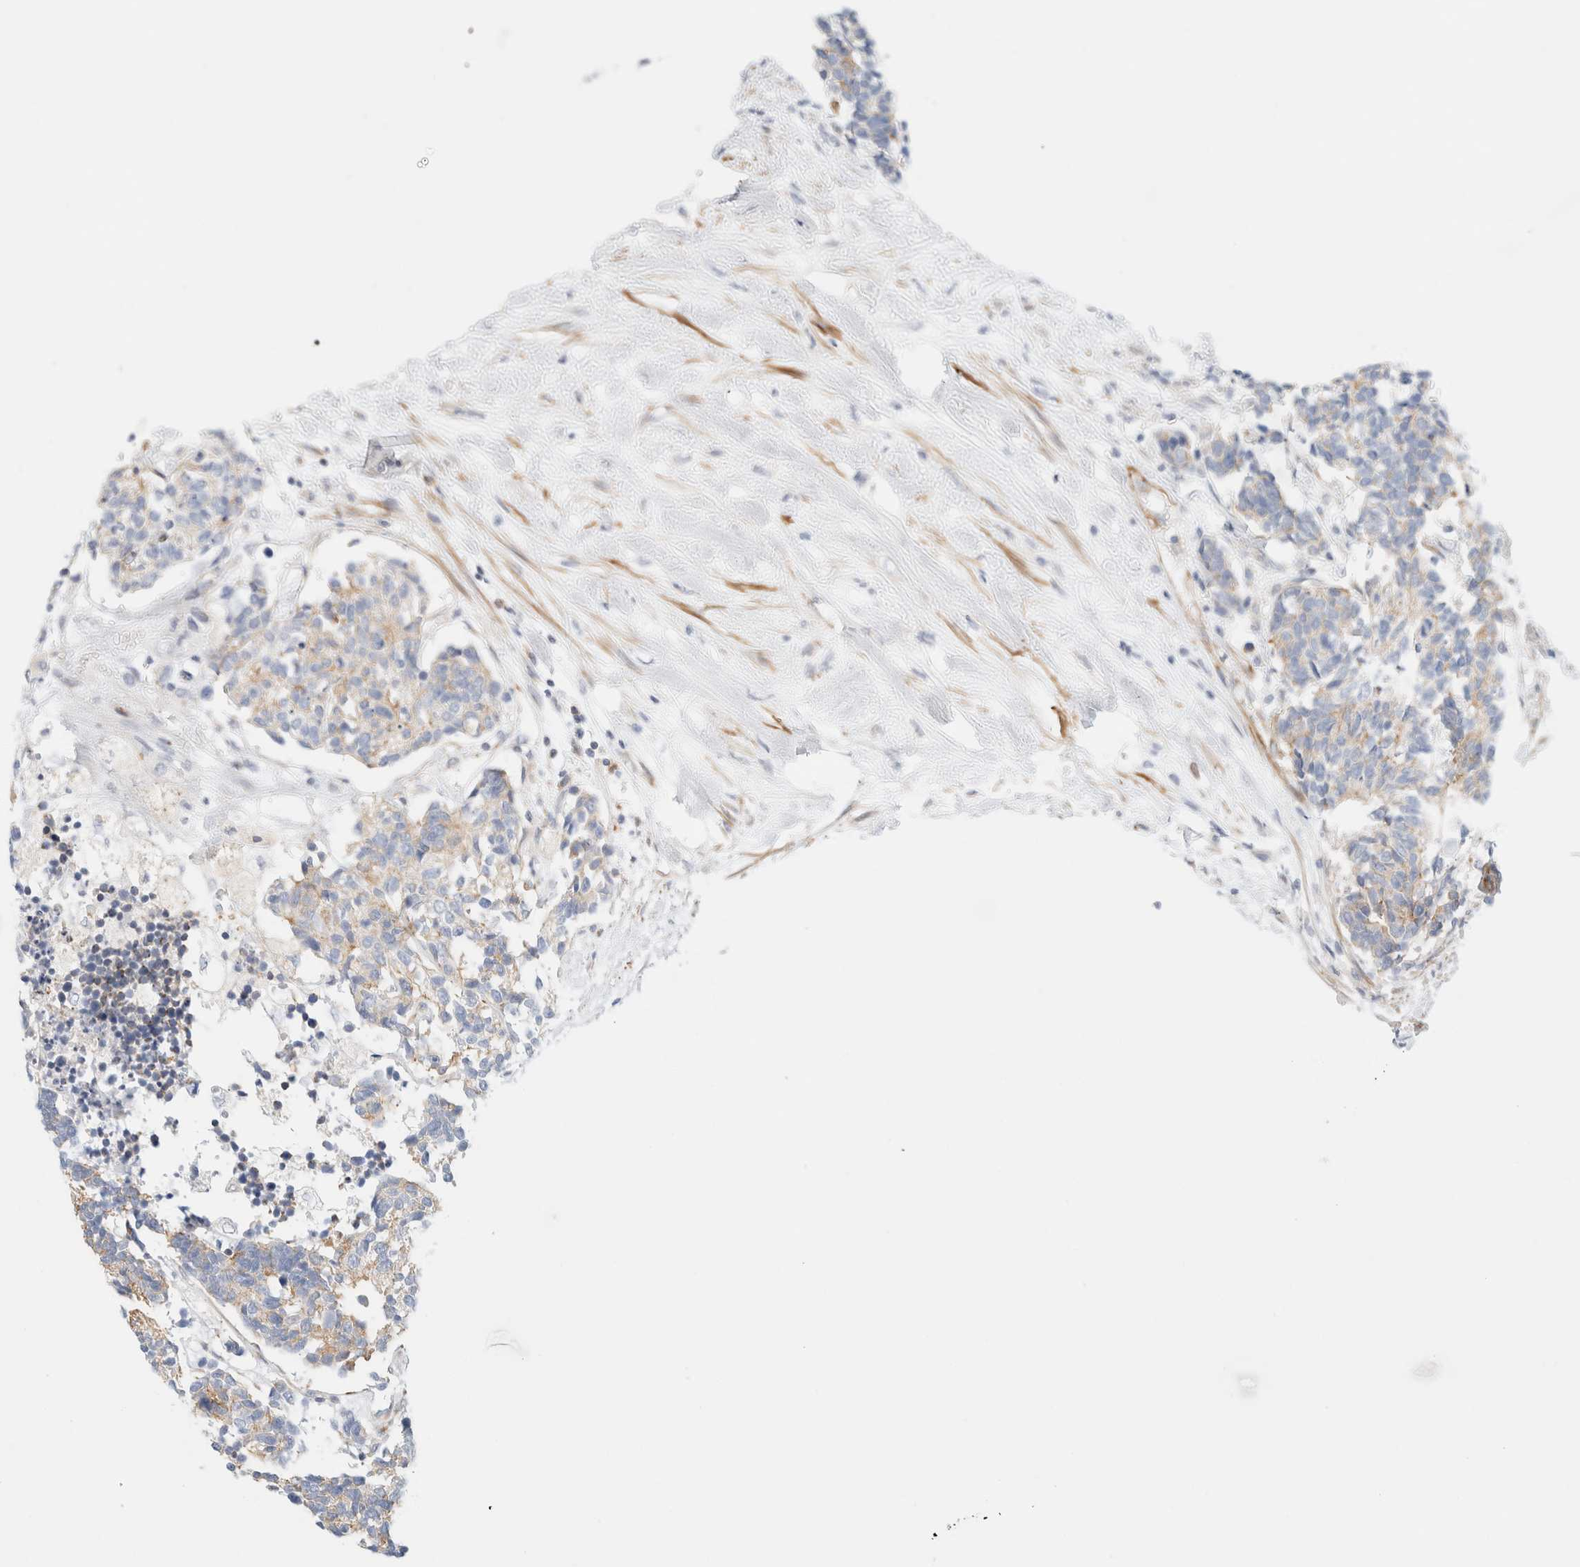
{"staining": {"intensity": "moderate", "quantity": ">75%", "location": "cytoplasmic/membranous"}, "tissue": "carcinoid", "cell_type": "Tumor cells", "image_type": "cancer", "snomed": [{"axis": "morphology", "description": "Carcinoma, NOS"}, {"axis": "morphology", "description": "Carcinoid, malignant, NOS"}, {"axis": "topography", "description": "Urinary bladder"}], "caption": "Immunohistochemical staining of human carcinoma reveals medium levels of moderate cytoplasmic/membranous positivity in about >75% of tumor cells. (DAB (3,3'-diaminobenzidine) = brown stain, brightfield microscopy at high magnification).", "gene": "SLC25A48", "patient": {"sex": "male", "age": 57}}